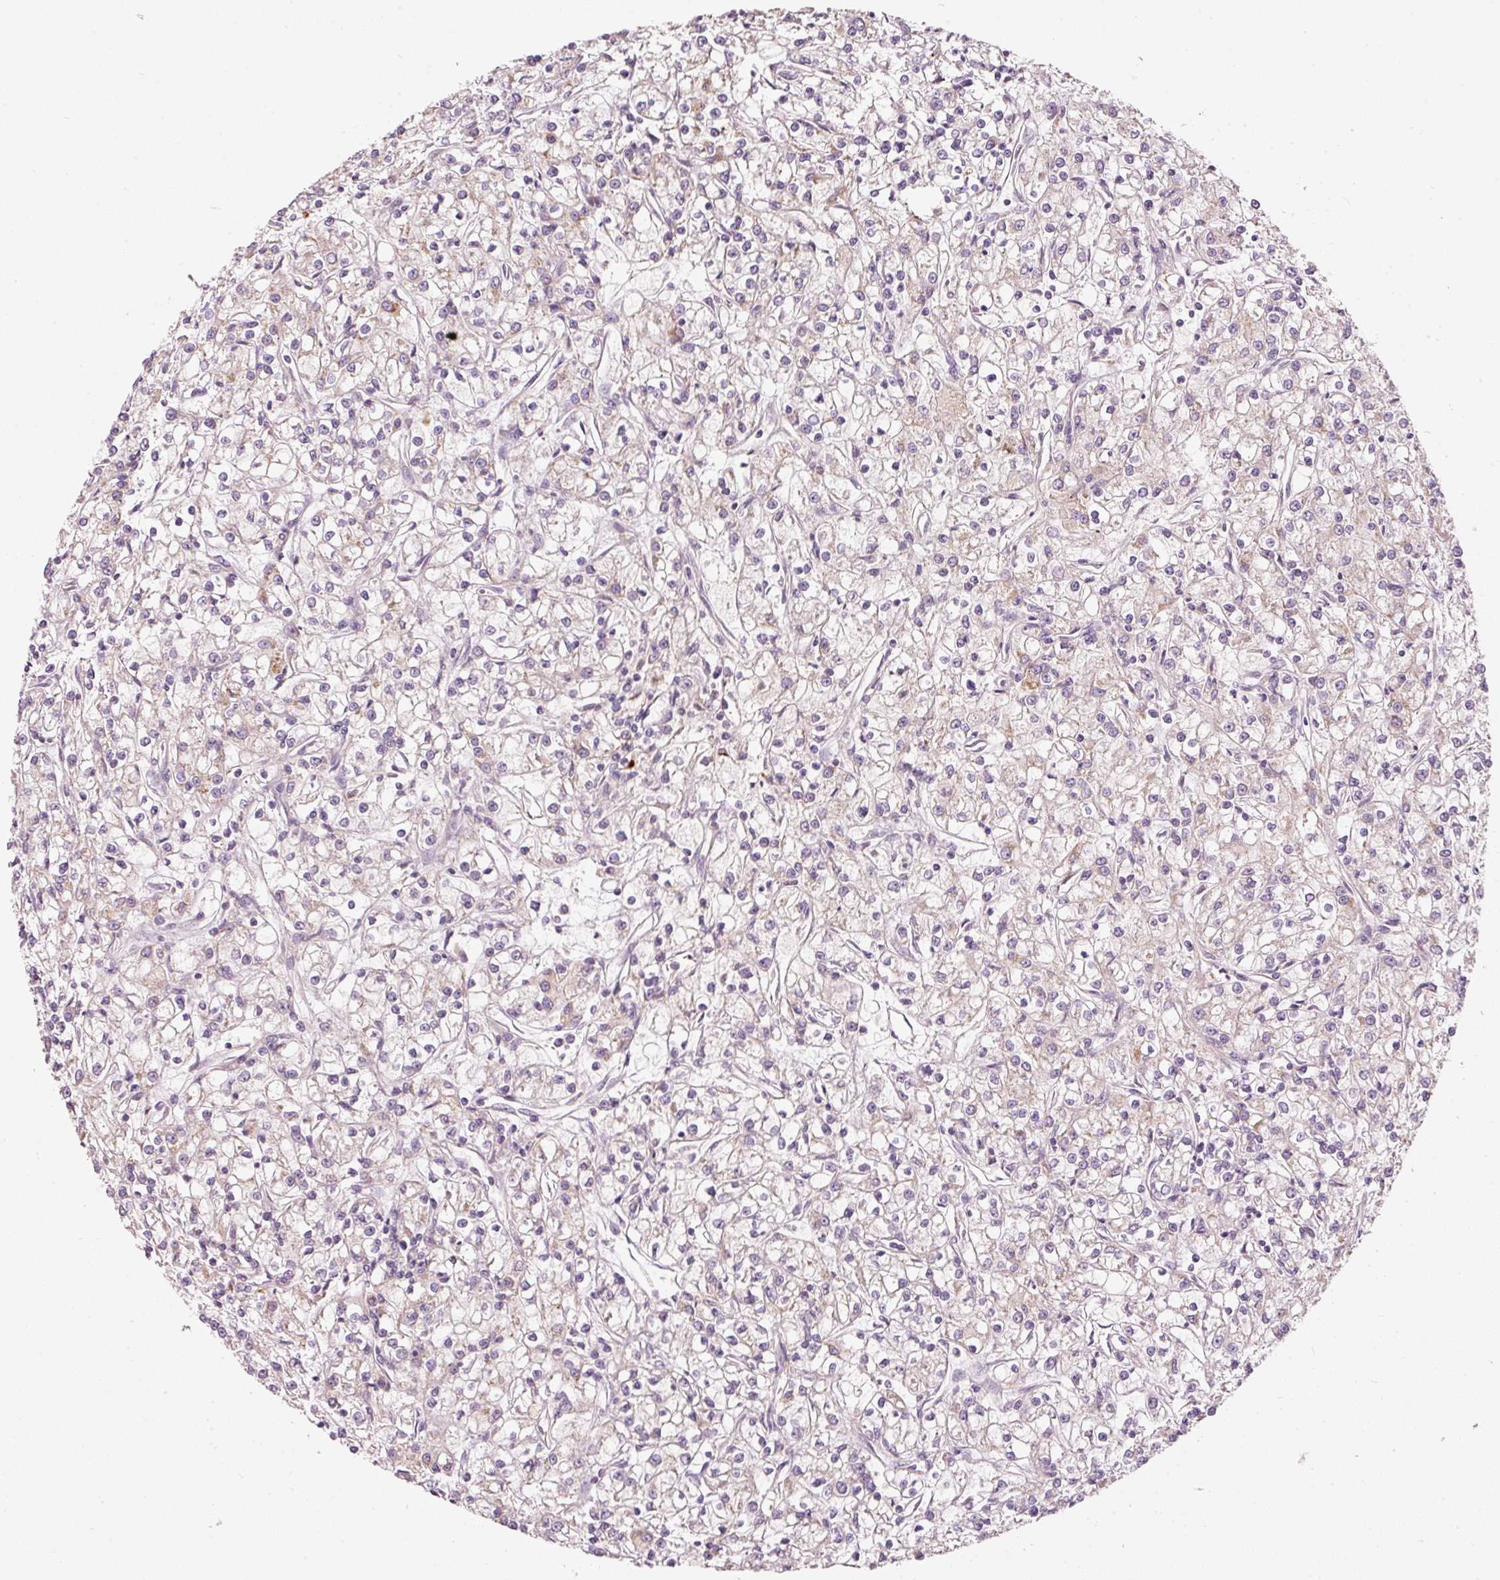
{"staining": {"intensity": "negative", "quantity": "none", "location": "none"}, "tissue": "renal cancer", "cell_type": "Tumor cells", "image_type": "cancer", "snomed": [{"axis": "morphology", "description": "Adenocarcinoma, NOS"}, {"axis": "topography", "description": "Kidney"}], "caption": "Adenocarcinoma (renal) was stained to show a protein in brown. There is no significant positivity in tumor cells. (DAB (3,3'-diaminobenzidine) immunohistochemistry (IHC) with hematoxylin counter stain).", "gene": "KLHL21", "patient": {"sex": "female", "age": 59}}